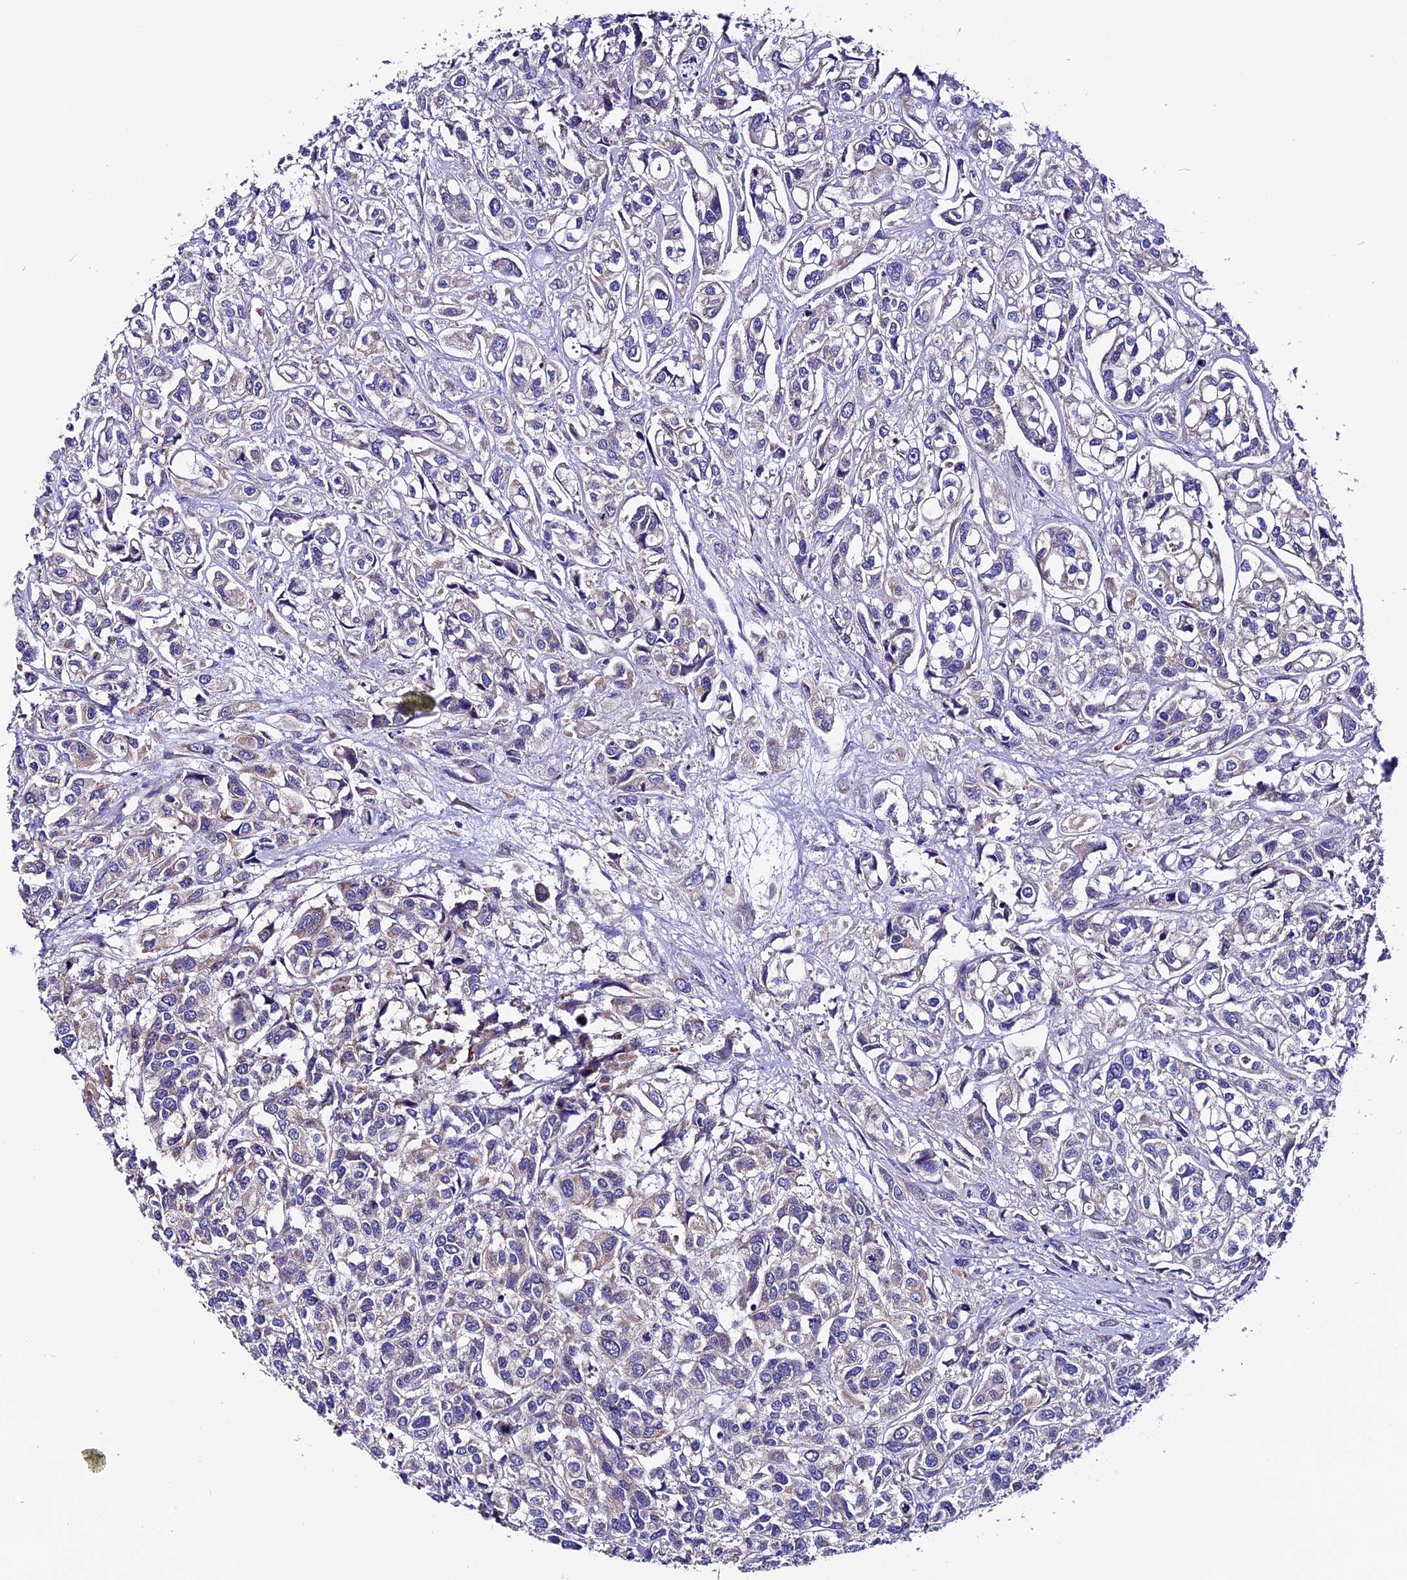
{"staining": {"intensity": "weak", "quantity": "<25%", "location": "cytoplasmic/membranous"}, "tissue": "urothelial cancer", "cell_type": "Tumor cells", "image_type": "cancer", "snomed": [{"axis": "morphology", "description": "Urothelial carcinoma, High grade"}, {"axis": "topography", "description": "Urinary bladder"}], "caption": "Human urothelial cancer stained for a protein using IHC demonstrates no staining in tumor cells.", "gene": "COMTD1", "patient": {"sex": "male", "age": 67}}